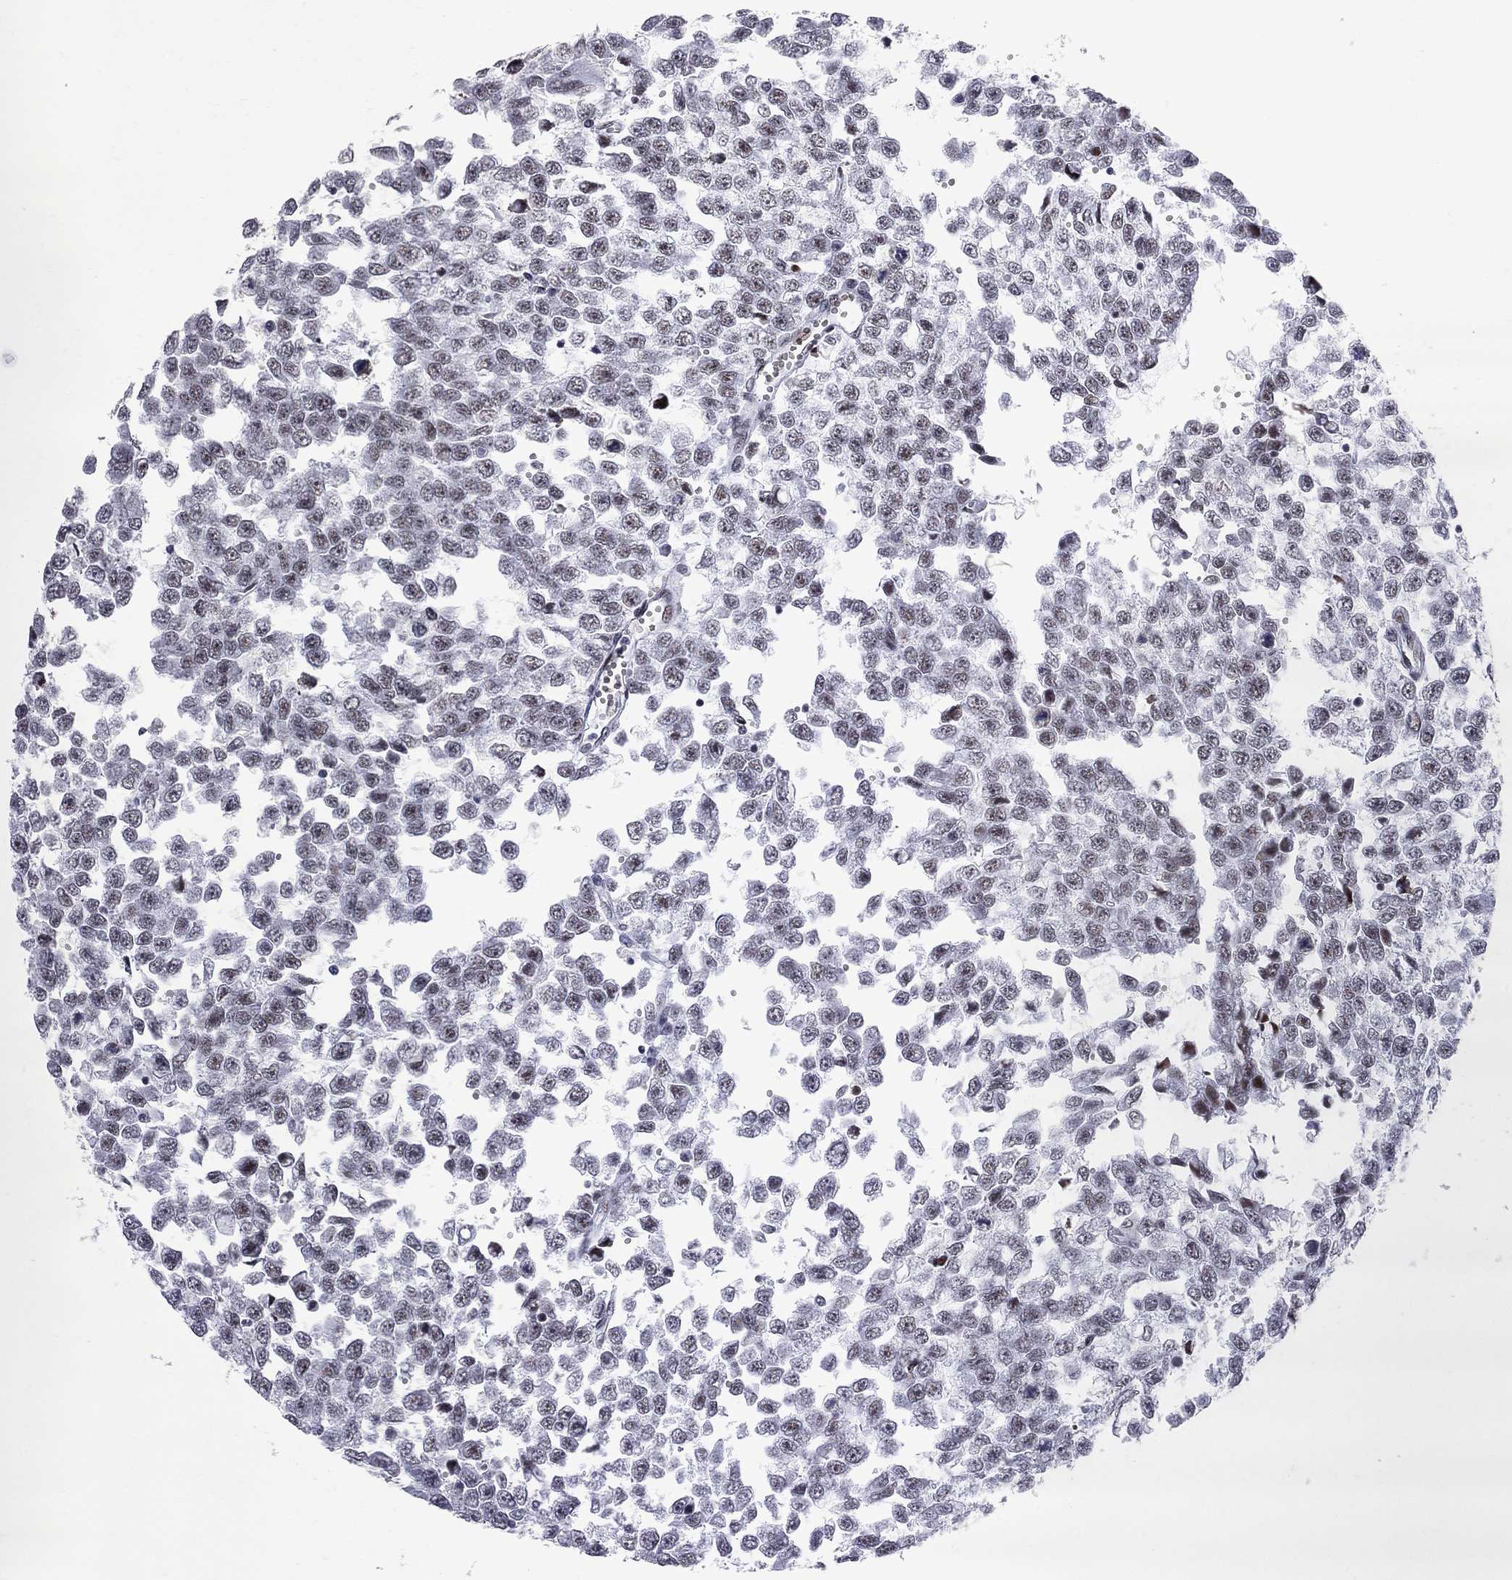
{"staining": {"intensity": "weak", "quantity": "<25%", "location": "nuclear"}, "tissue": "testis cancer", "cell_type": "Tumor cells", "image_type": "cancer", "snomed": [{"axis": "morphology", "description": "Normal tissue, NOS"}, {"axis": "morphology", "description": "Seminoma, NOS"}, {"axis": "topography", "description": "Testis"}, {"axis": "topography", "description": "Epididymis"}], "caption": "High magnification brightfield microscopy of testis cancer (seminoma) stained with DAB (brown) and counterstained with hematoxylin (blue): tumor cells show no significant positivity.", "gene": "ZBTB47", "patient": {"sex": "male", "age": 34}}